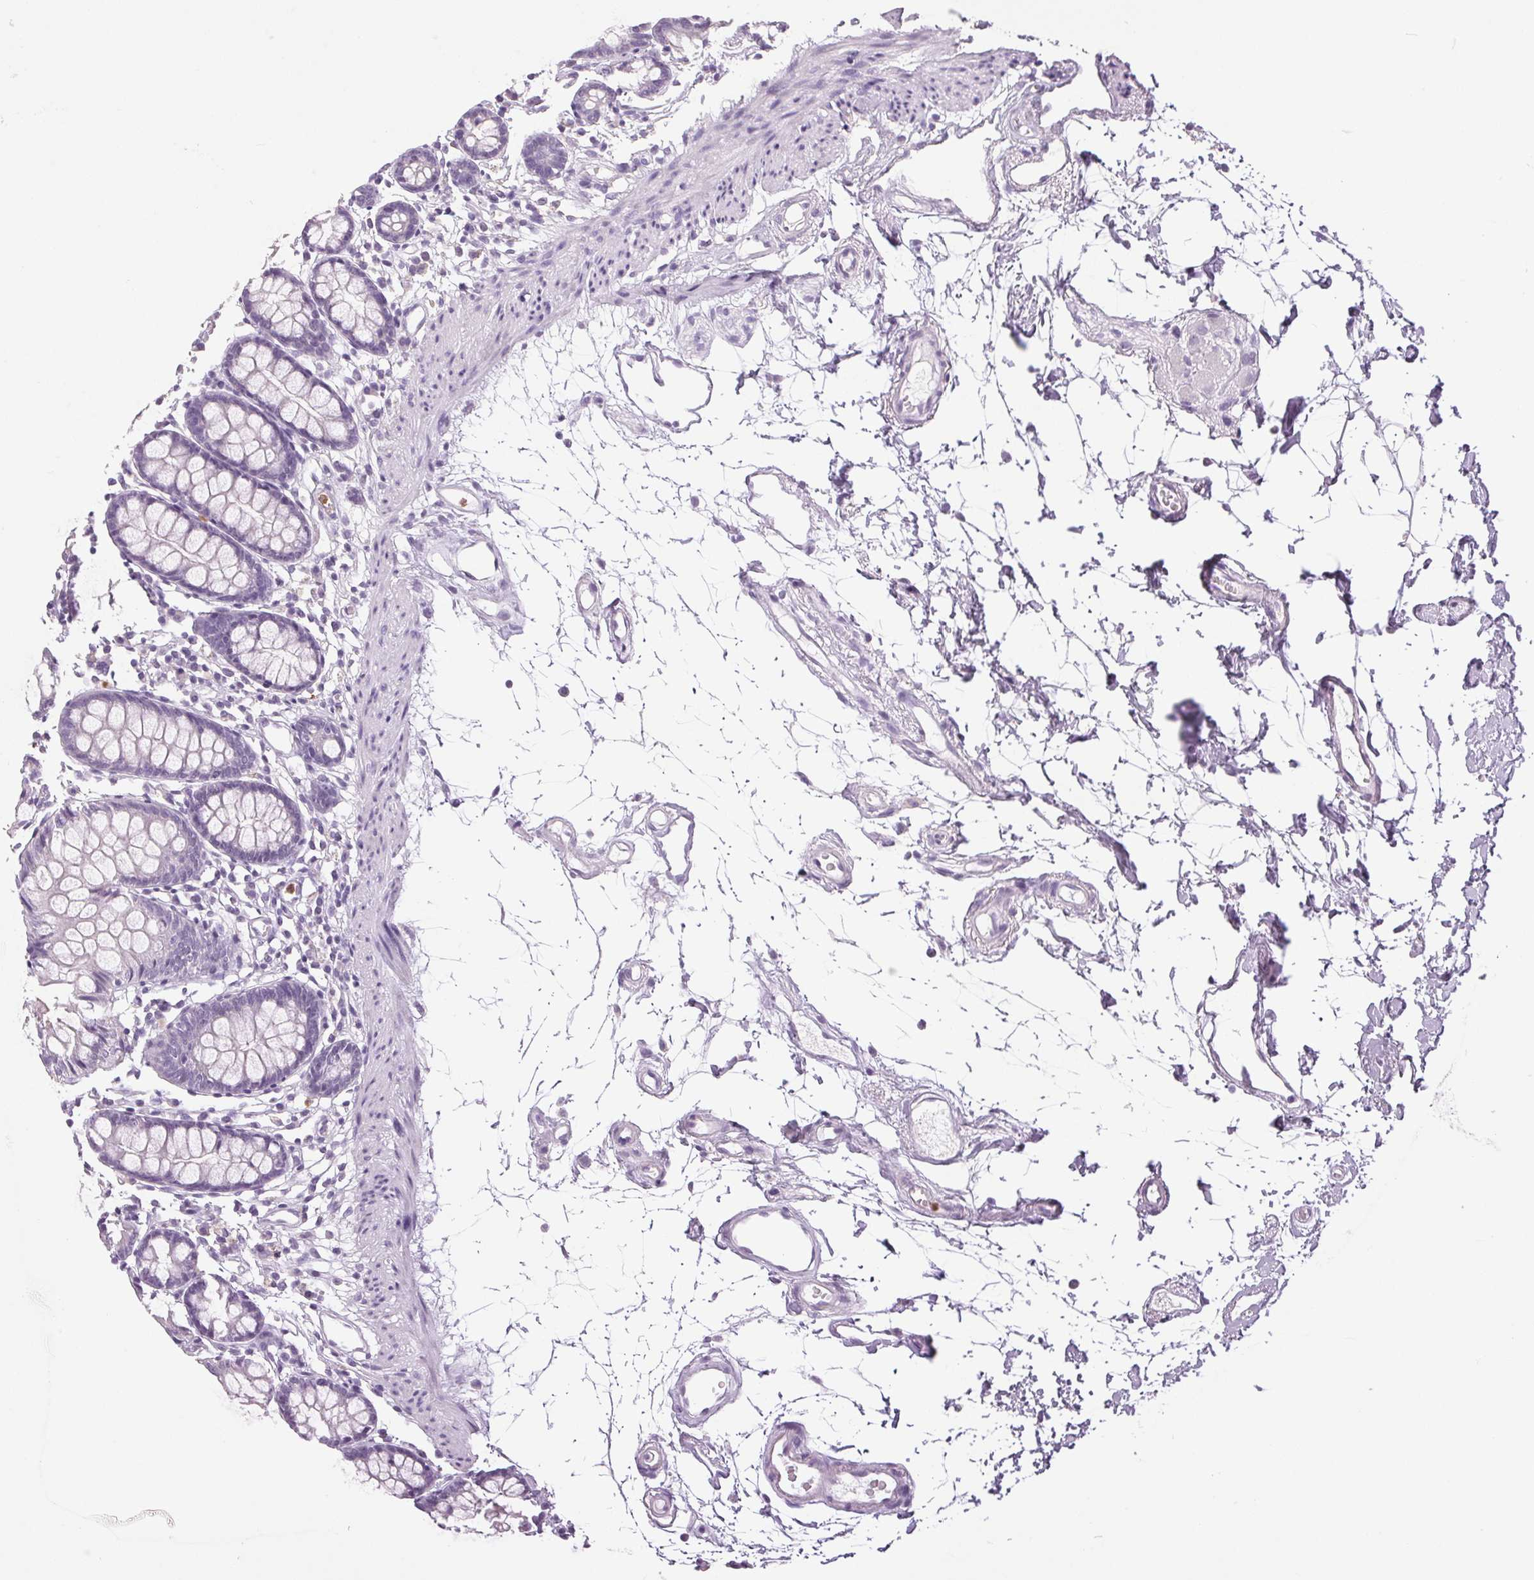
{"staining": {"intensity": "negative", "quantity": "none", "location": "none"}, "tissue": "colon", "cell_type": "Endothelial cells", "image_type": "normal", "snomed": [{"axis": "morphology", "description": "Normal tissue, NOS"}, {"axis": "topography", "description": "Colon"}], "caption": "The photomicrograph displays no significant expression in endothelial cells of colon.", "gene": "LTF", "patient": {"sex": "female", "age": 84}}